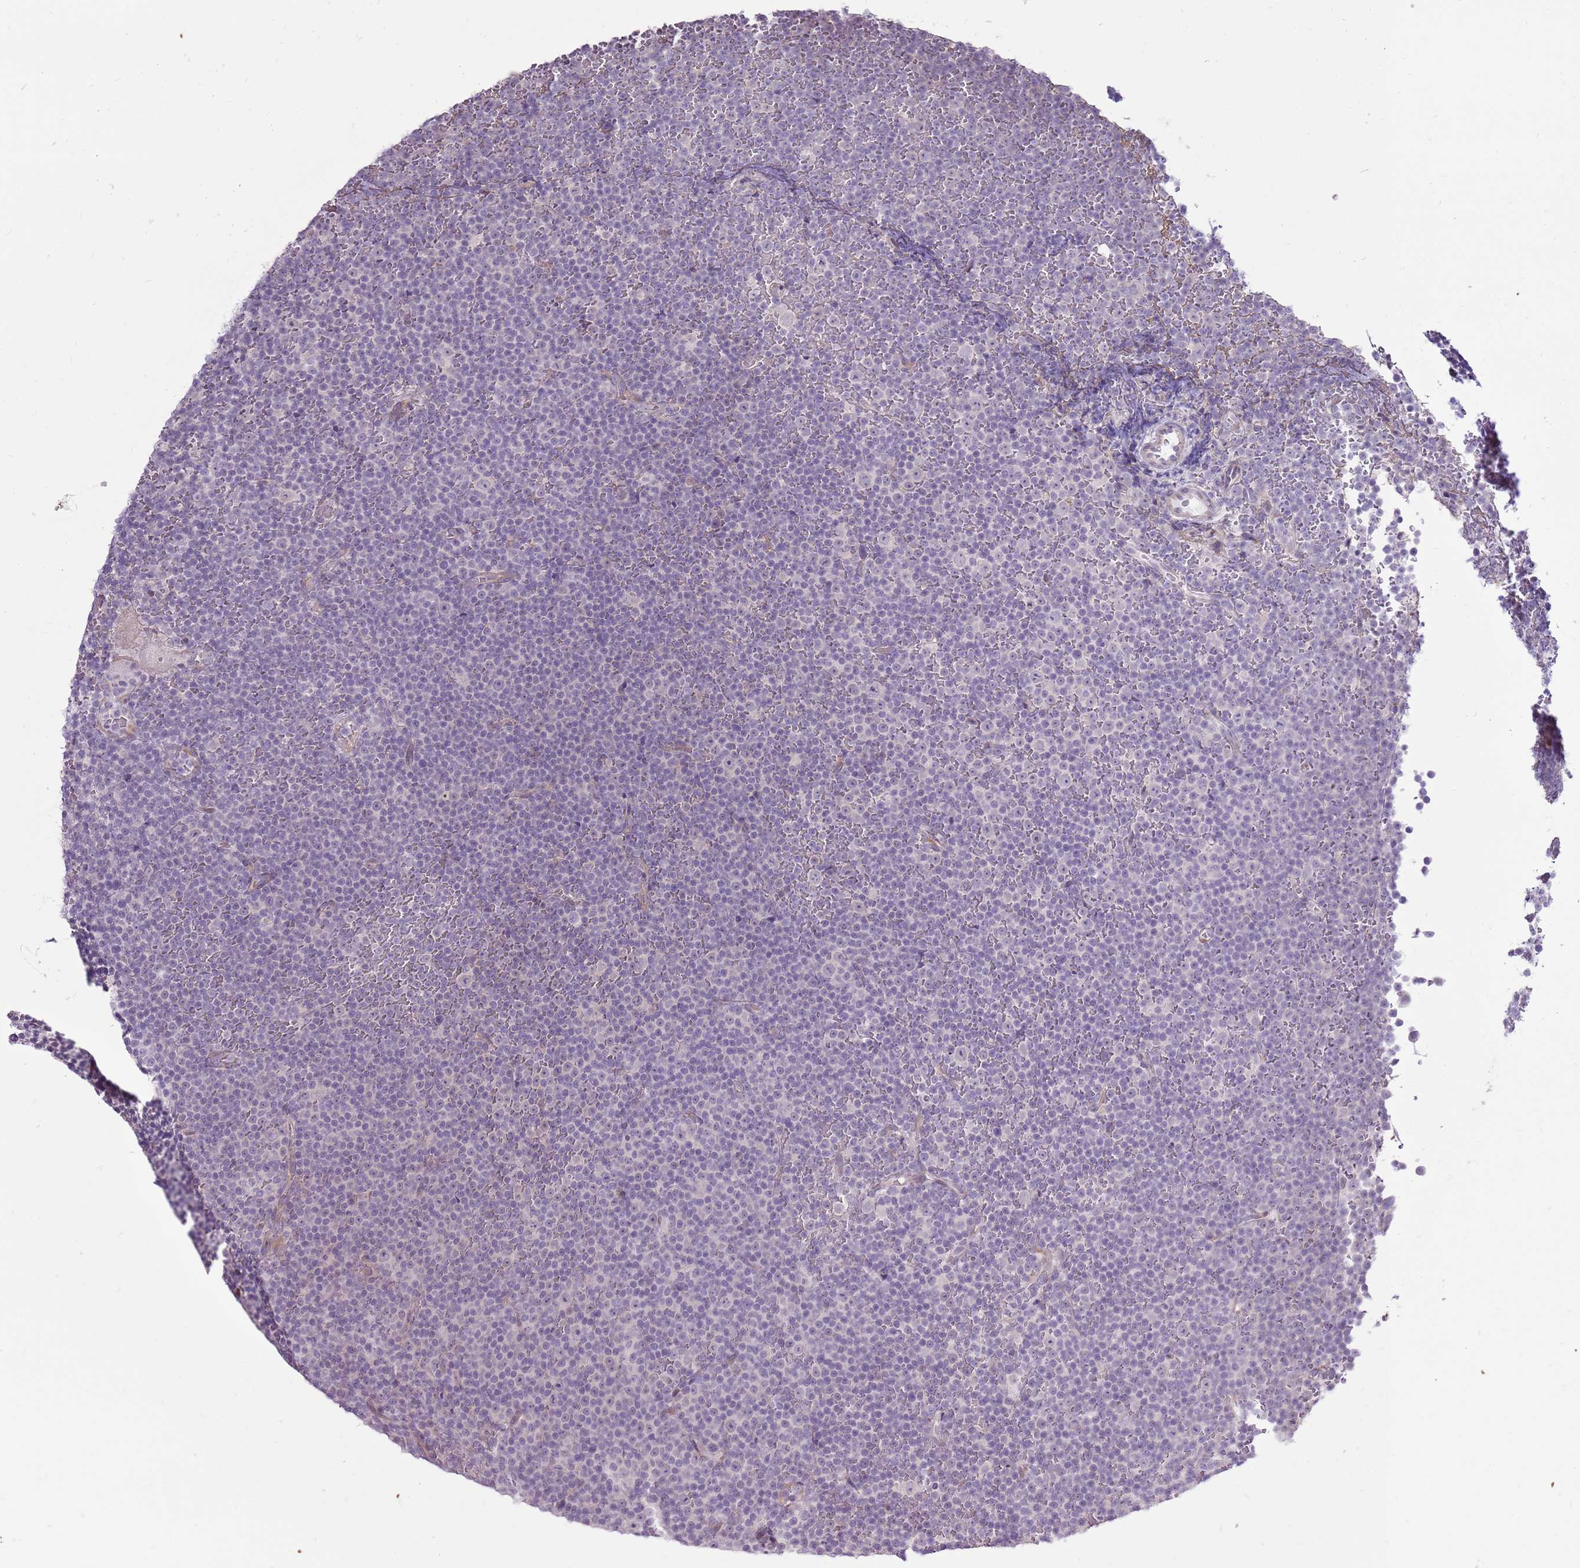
{"staining": {"intensity": "negative", "quantity": "none", "location": "none"}, "tissue": "lymphoma", "cell_type": "Tumor cells", "image_type": "cancer", "snomed": [{"axis": "morphology", "description": "Malignant lymphoma, non-Hodgkin's type, Low grade"}, {"axis": "topography", "description": "Lymph node"}], "caption": "Lymphoma was stained to show a protein in brown. There is no significant positivity in tumor cells. (DAB immunohistochemistry visualized using brightfield microscopy, high magnification).", "gene": "UGGT2", "patient": {"sex": "female", "age": 67}}